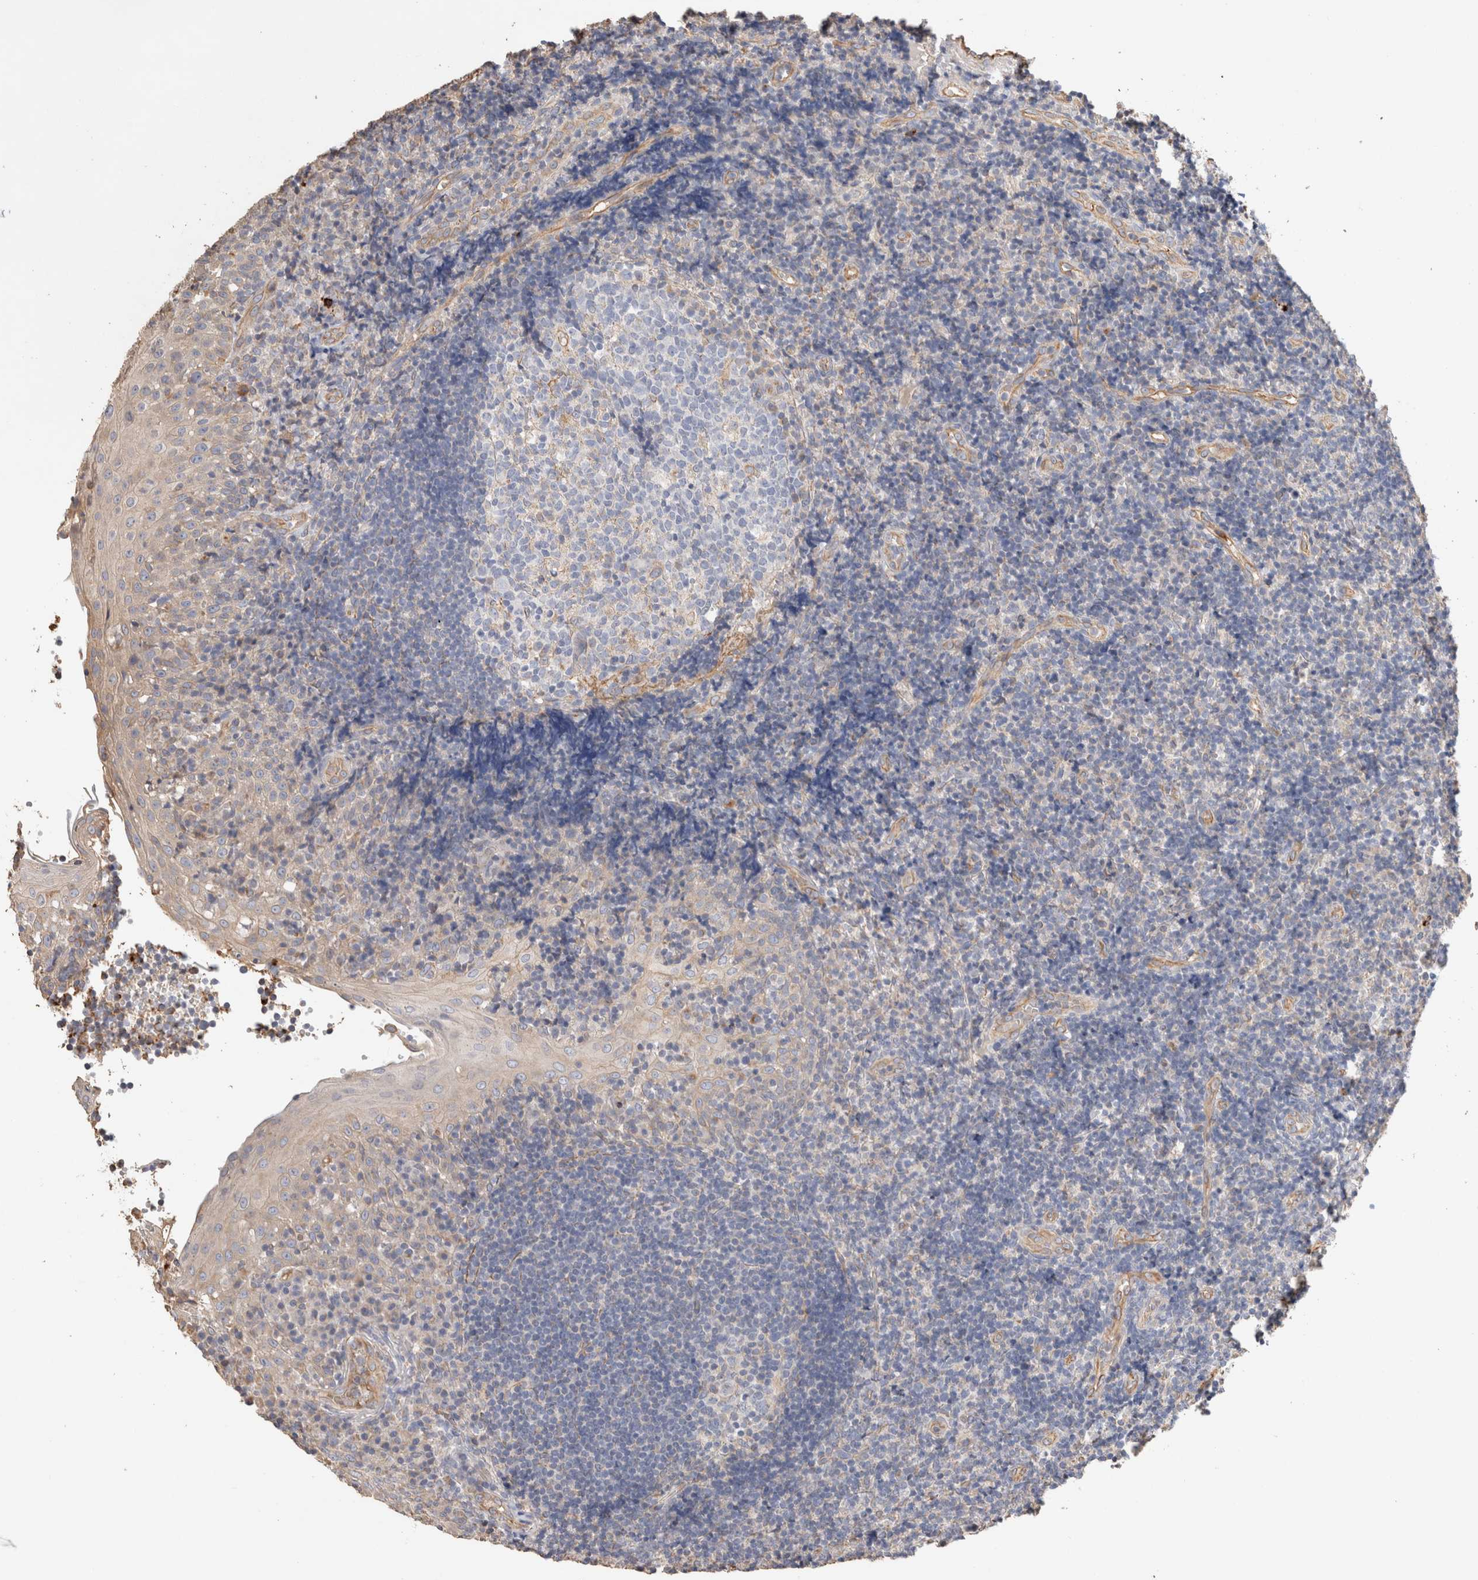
{"staining": {"intensity": "negative", "quantity": "none", "location": "none"}, "tissue": "tonsil", "cell_type": "Germinal center cells", "image_type": "normal", "snomed": [{"axis": "morphology", "description": "Normal tissue, NOS"}, {"axis": "topography", "description": "Tonsil"}], "caption": "A micrograph of tonsil stained for a protein displays no brown staining in germinal center cells.", "gene": "PROS1", "patient": {"sex": "female", "age": 40}}